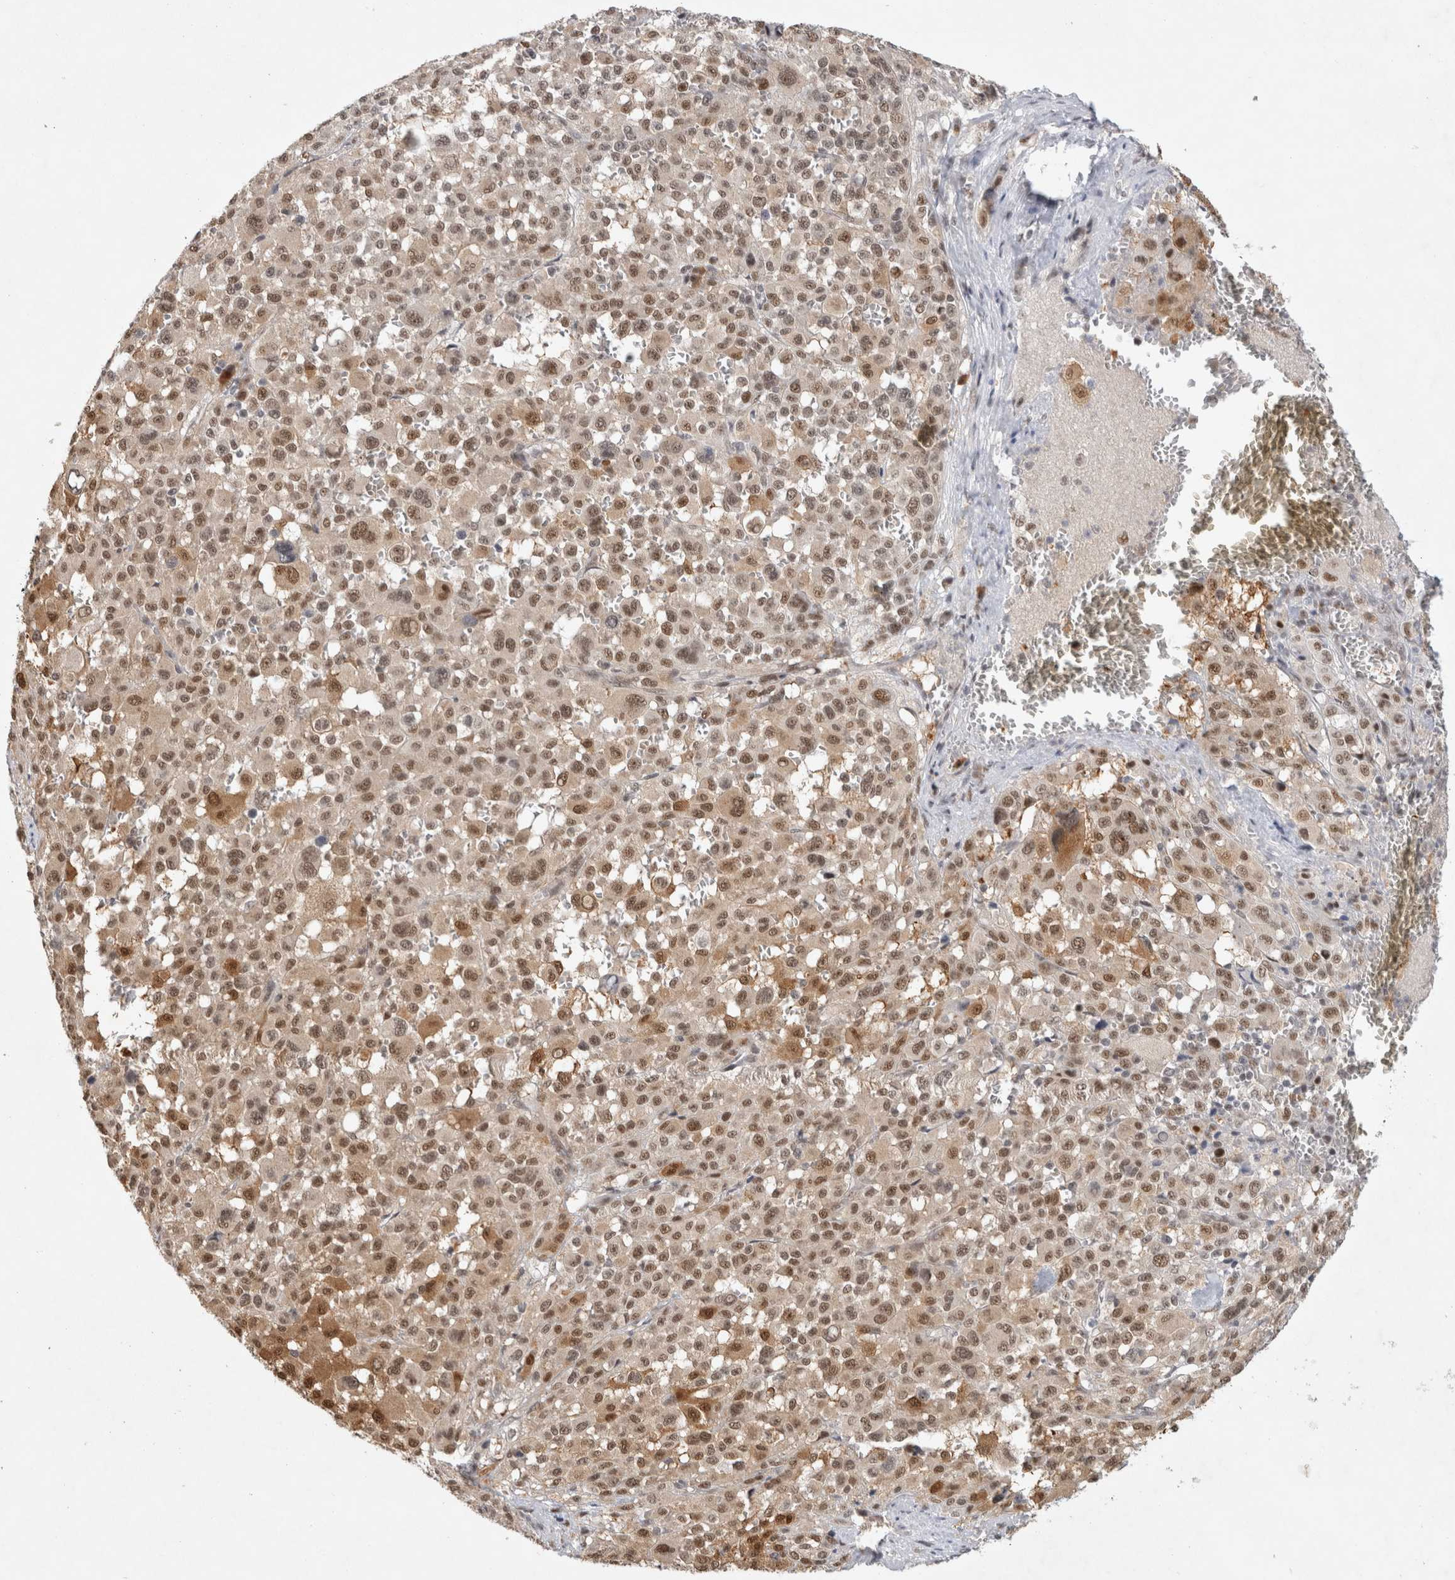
{"staining": {"intensity": "moderate", "quantity": ">75%", "location": "cytoplasmic/membranous,nuclear"}, "tissue": "melanoma", "cell_type": "Tumor cells", "image_type": "cancer", "snomed": [{"axis": "morphology", "description": "Malignant melanoma, Metastatic site"}, {"axis": "topography", "description": "Skin"}], "caption": "Malignant melanoma (metastatic site) stained for a protein (brown) shows moderate cytoplasmic/membranous and nuclear positive positivity in about >75% of tumor cells.", "gene": "HESX1", "patient": {"sex": "female", "age": 74}}